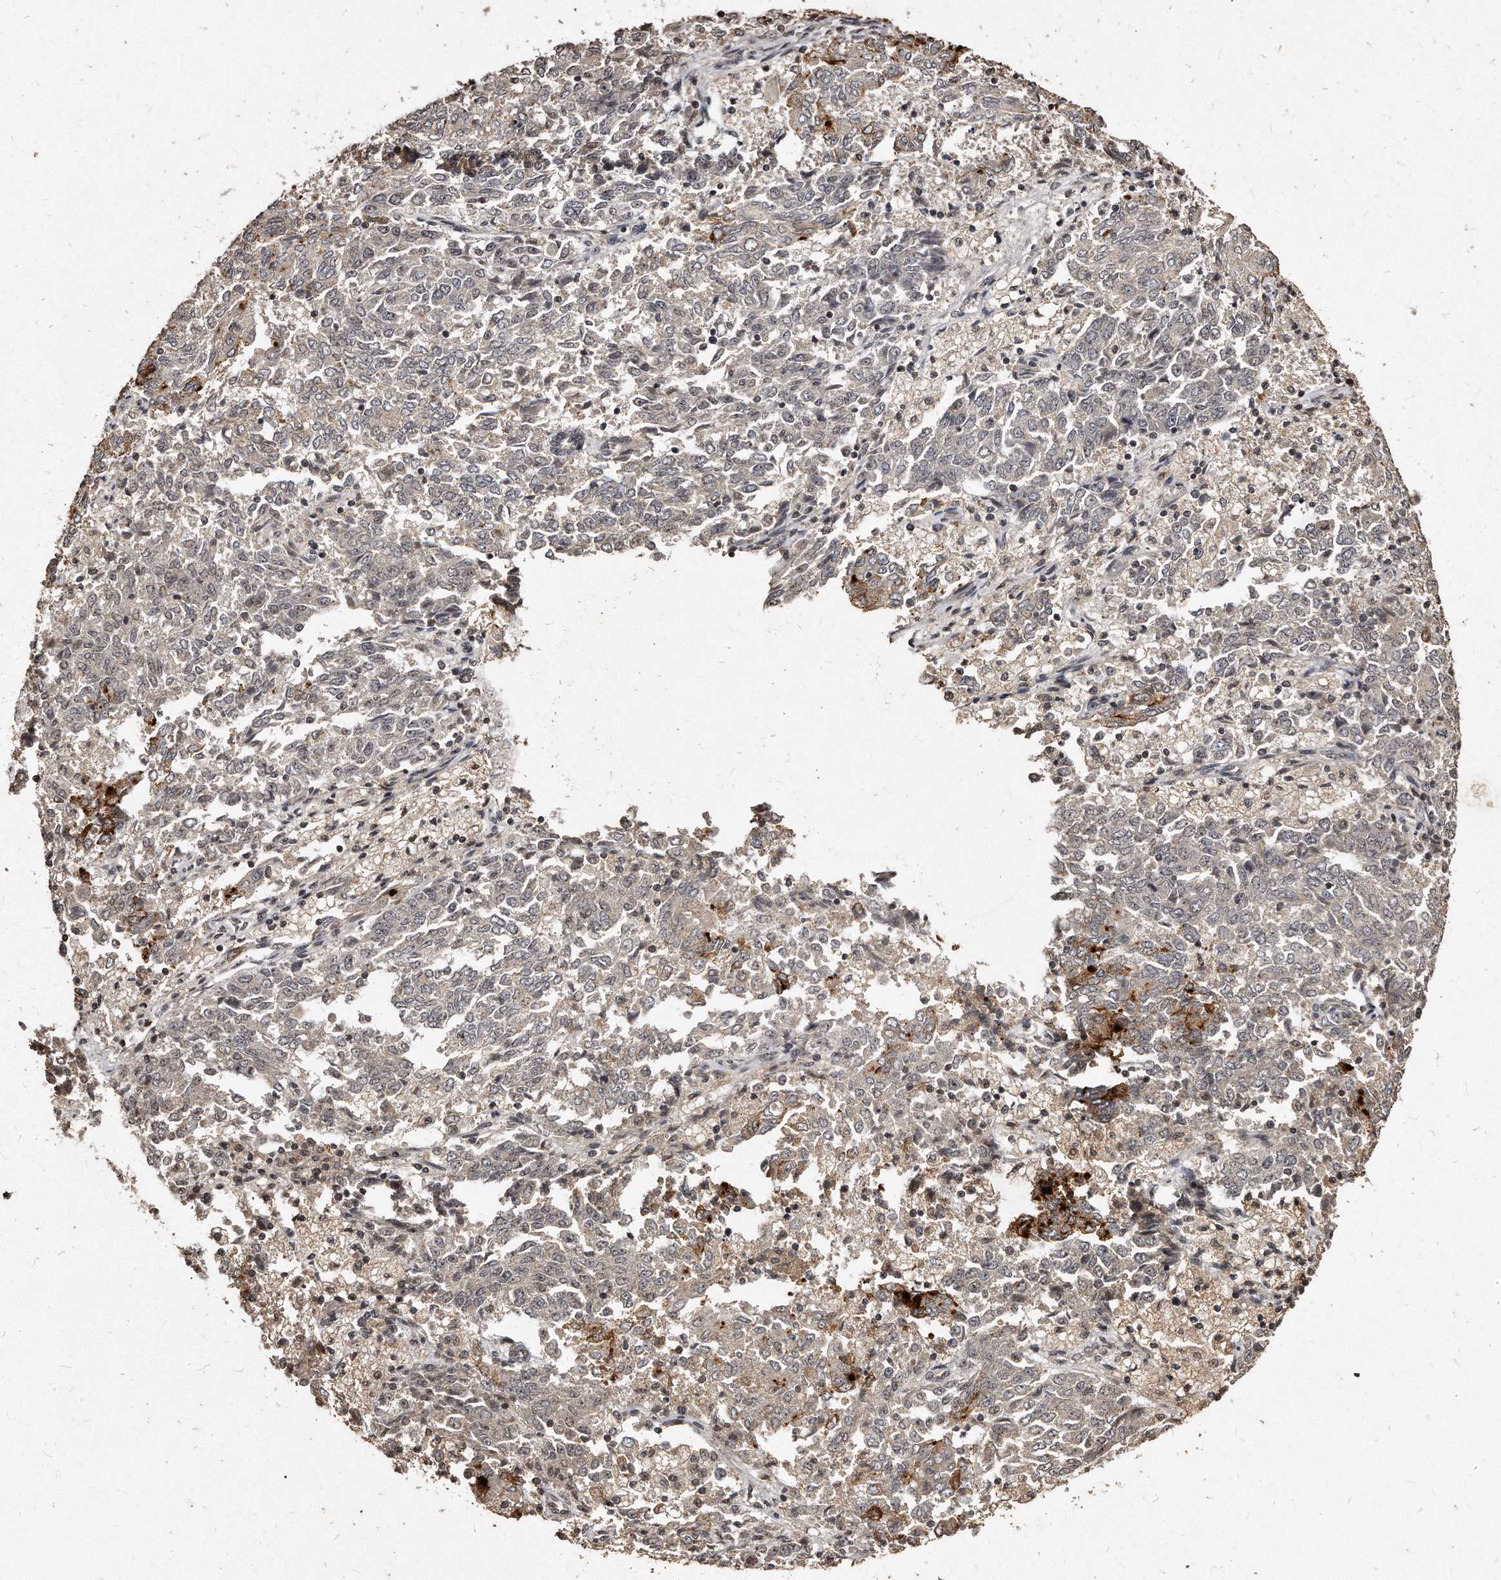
{"staining": {"intensity": "moderate", "quantity": "<25%", "location": "cytoplasmic/membranous"}, "tissue": "endometrial cancer", "cell_type": "Tumor cells", "image_type": "cancer", "snomed": [{"axis": "morphology", "description": "Adenocarcinoma, NOS"}, {"axis": "topography", "description": "Endometrium"}], "caption": "About <25% of tumor cells in adenocarcinoma (endometrial) demonstrate moderate cytoplasmic/membranous protein expression as visualized by brown immunohistochemical staining.", "gene": "TSHR", "patient": {"sex": "female", "age": 80}}